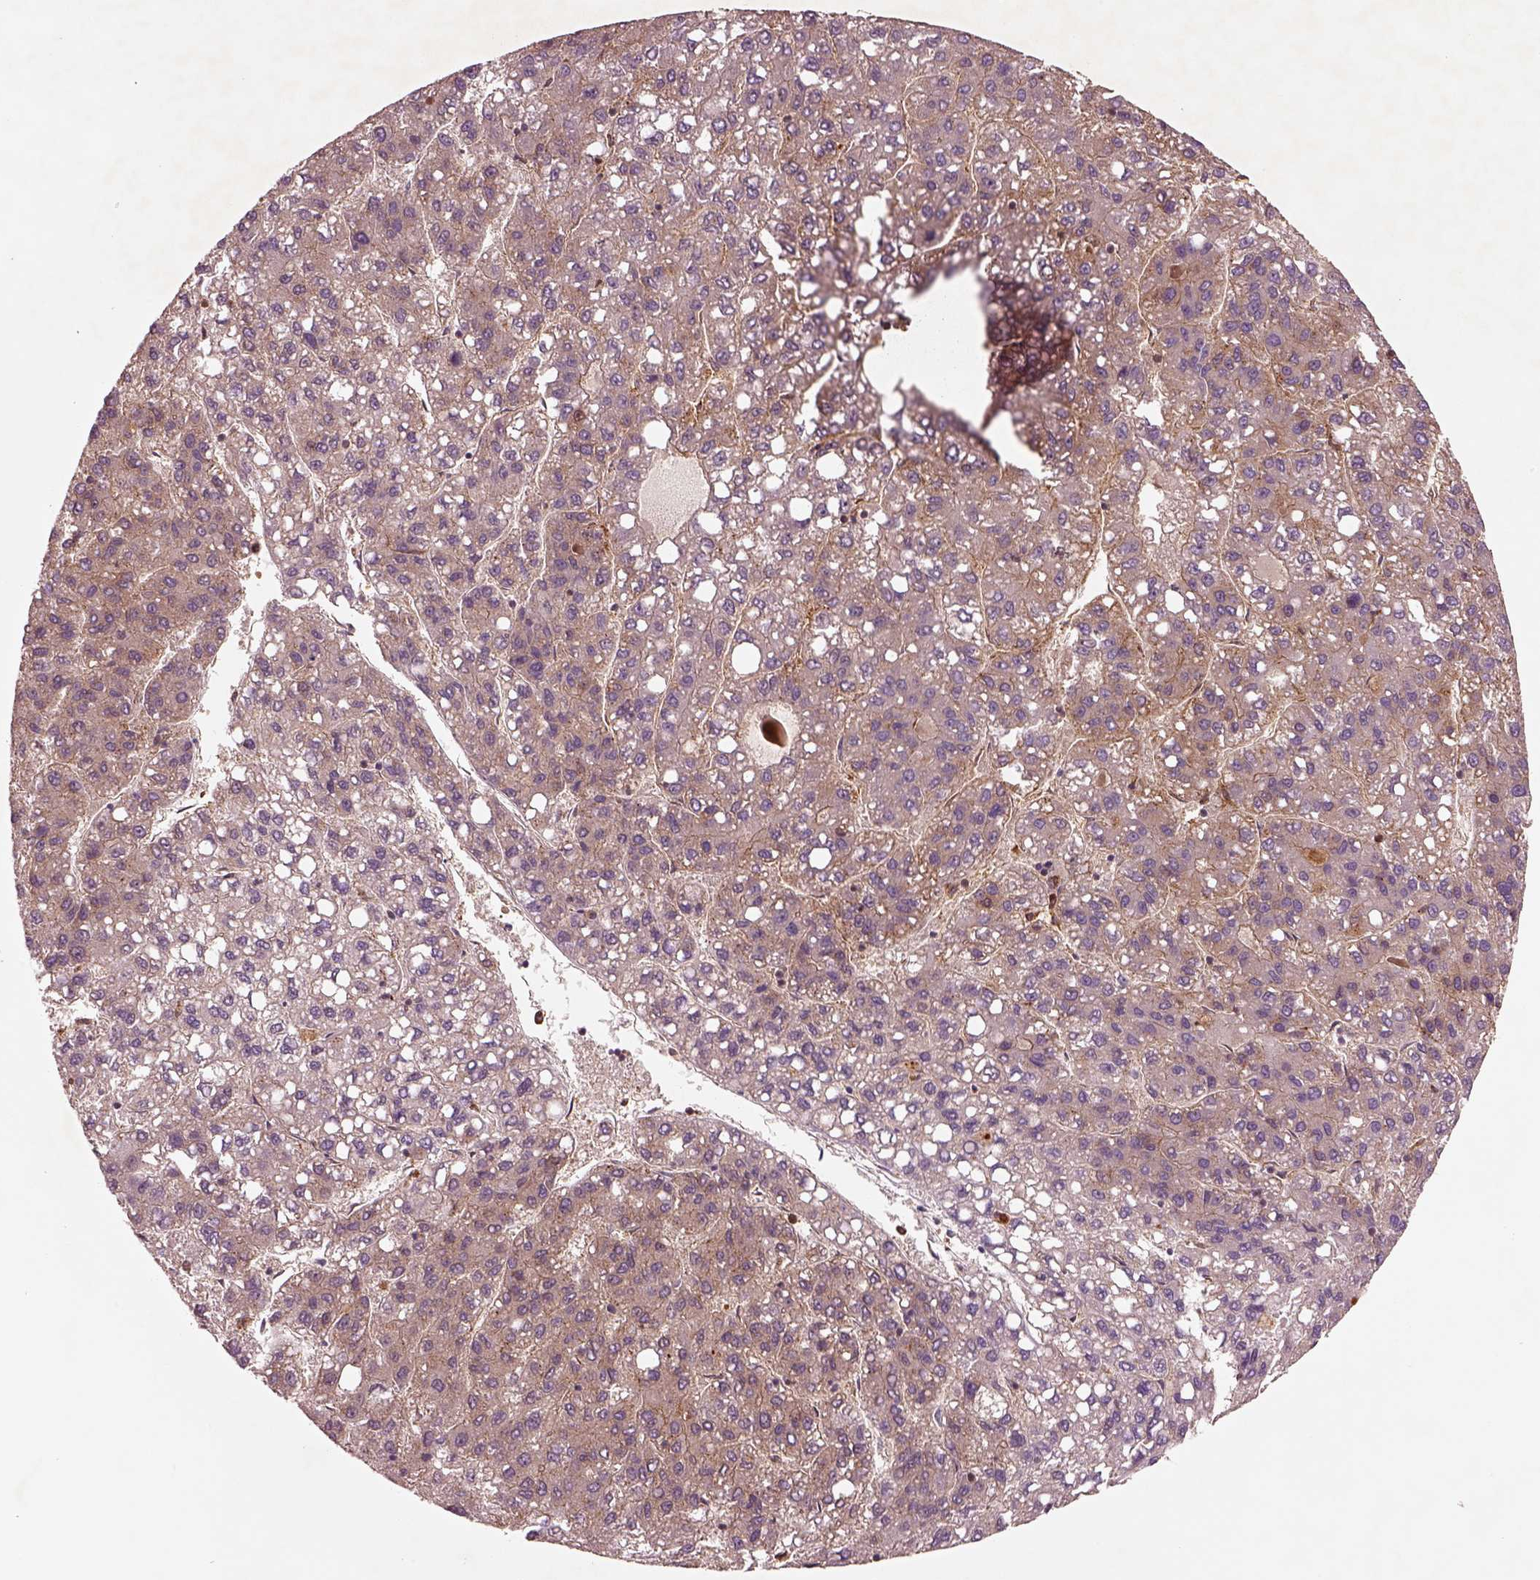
{"staining": {"intensity": "weak", "quantity": "<25%", "location": "cytoplasmic/membranous"}, "tissue": "liver cancer", "cell_type": "Tumor cells", "image_type": "cancer", "snomed": [{"axis": "morphology", "description": "Carcinoma, Hepatocellular, NOS"}, {"axis": "topography", "description": "Liver"}], "caption": "Micrograph shows no significant protein staining in tumor cells of liver hepatocellular carcinoma.", "gene": "WASHC2A", "patient": {"sex": "female", "age": 82}}